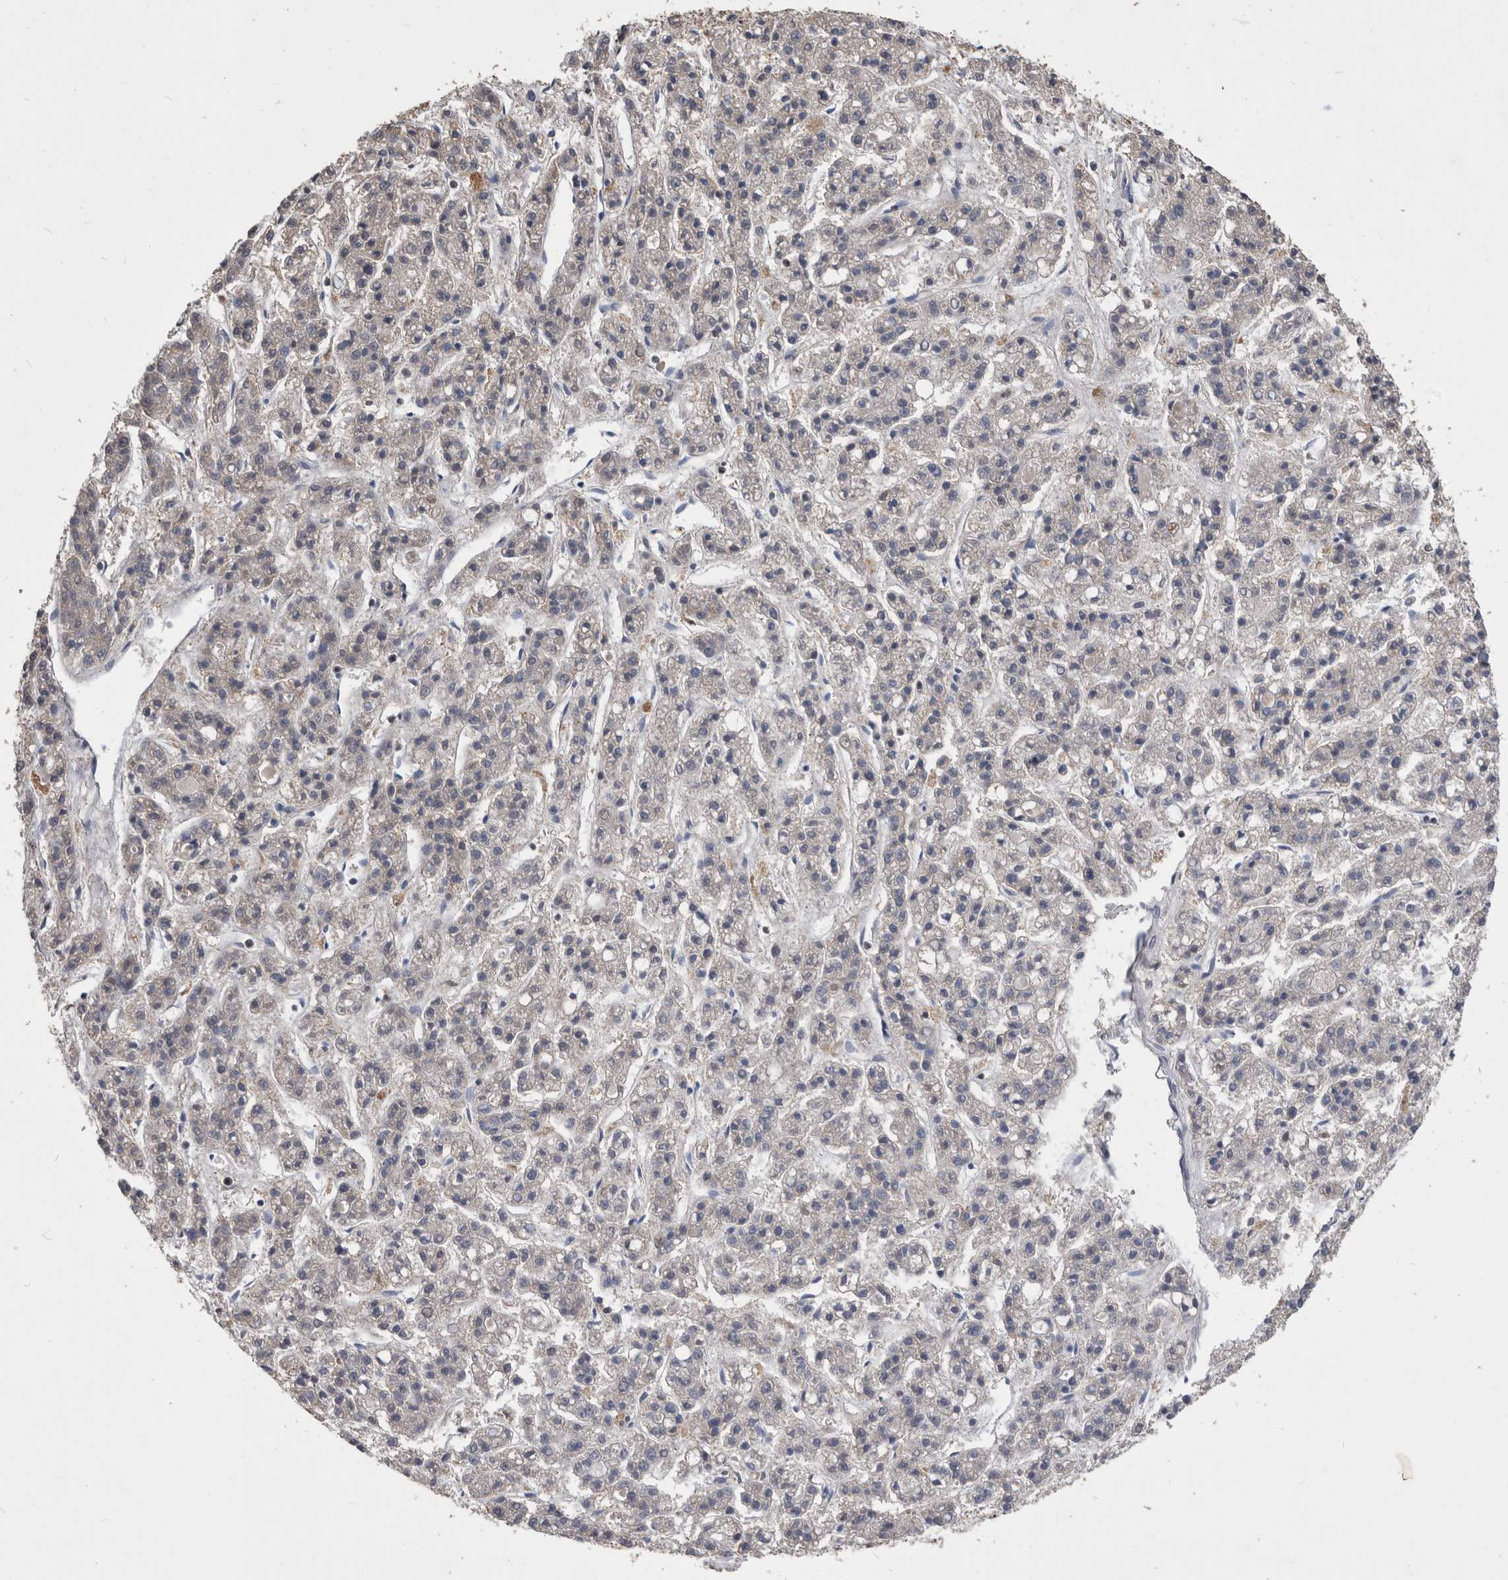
{"staining": {"intensity": "negative", "quantity": "none", "location": "none"}, "tissue": "liver cancer", "cell_type": "Tumor cells", "image_type": "cancer", "snomed": [{"axis": "morphology", "description": "Carcinoma, Hepatocellular, NOS"}, {"axis": "topography", "description": "Liver"}], "caption": "Tumor cells are negative for brown protein staining in liver cancer (hepatocellular carcinoma). (IHC, brightfield microscopy, high magnification).", "gene": "NRBP1", "patient": {"sex": "male", "age": 70}}